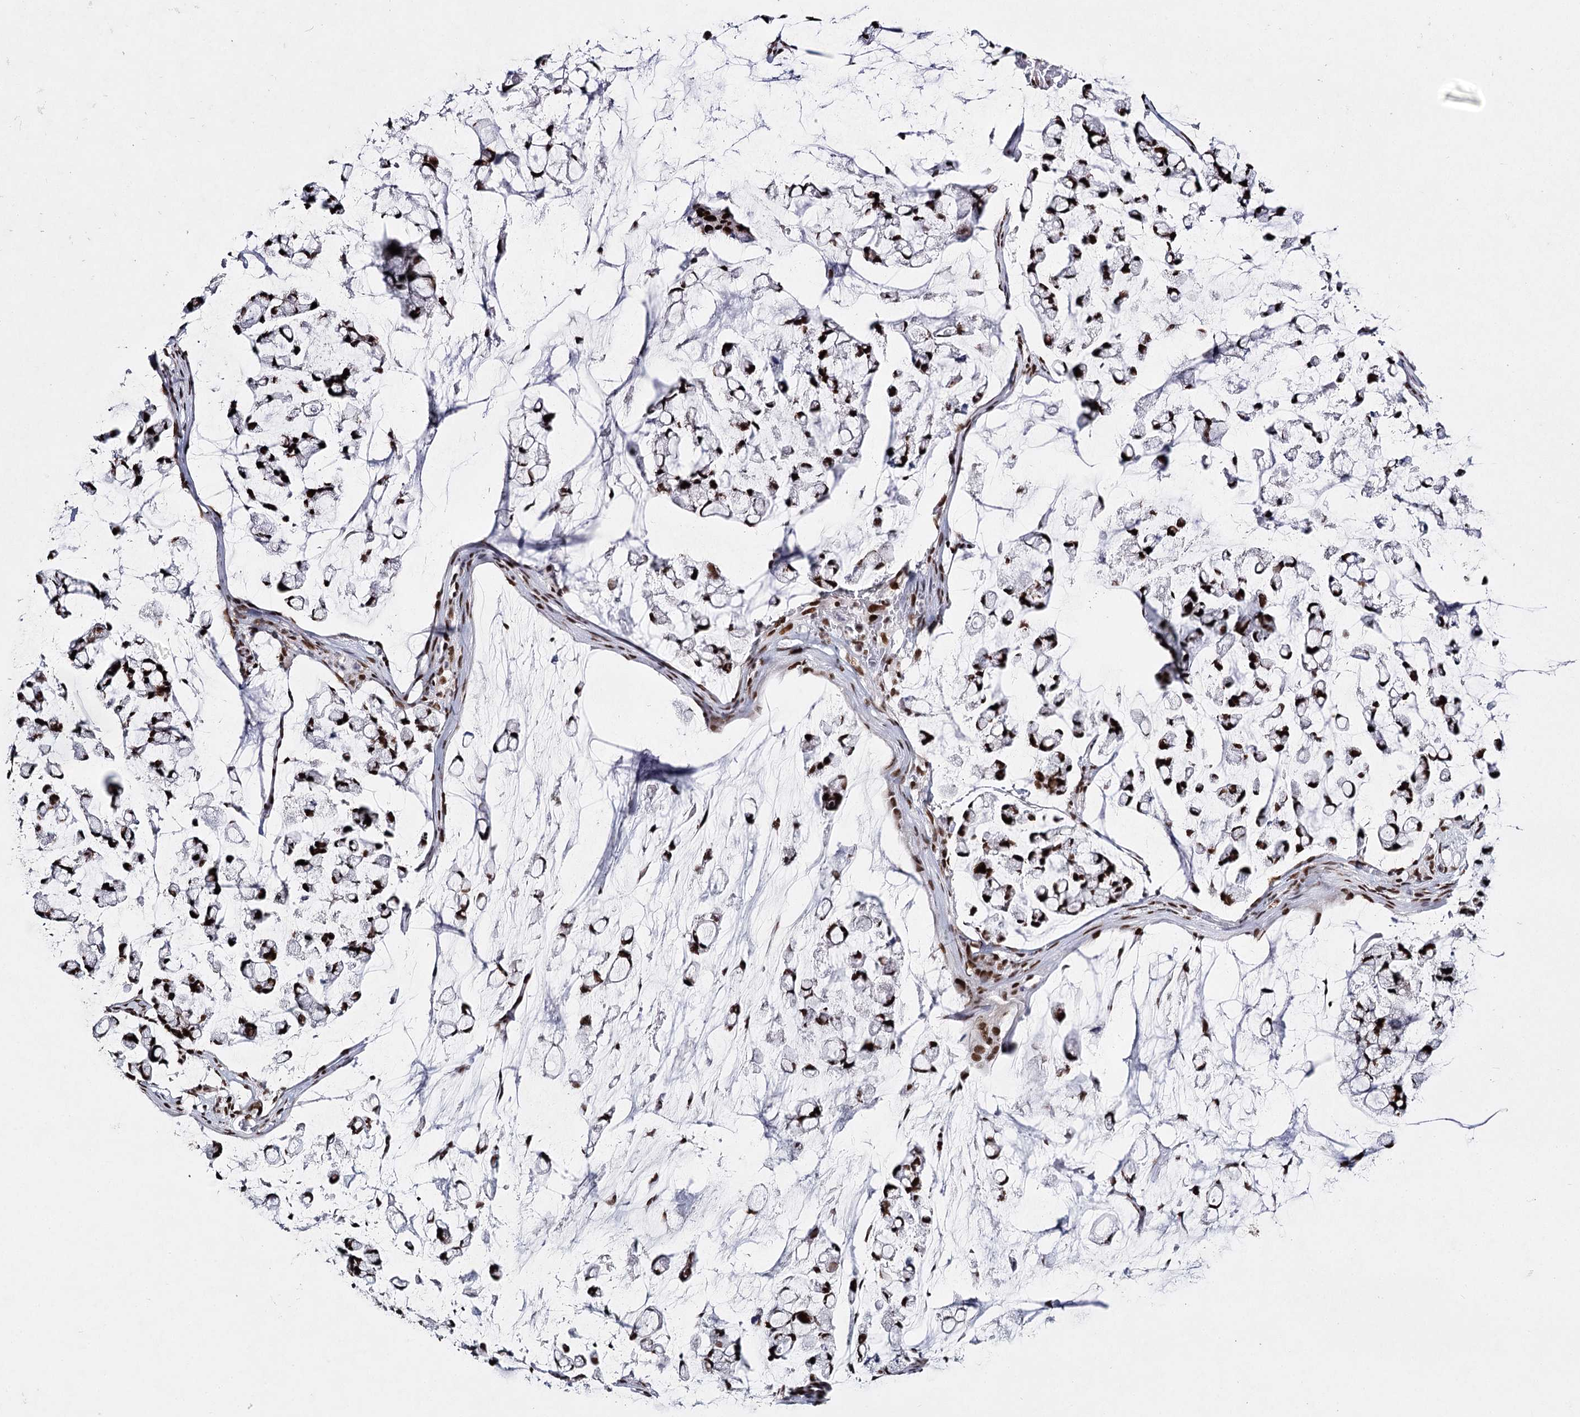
{"staining": {"intensity": "strong", "quantity": ">75%", "location": "nuclear"}, "tissue": "stomach cancer", "cell_type": "Tumor cells", "image_type": "cancer", "snomed": [{"axis": "morphology", "description": "Adenocarcinoma, NOS"}, {"axis": "topography", "description": "Stomach, lower"}], "caption": "Stomach cancer (adenocarcinoma) was stained to show a protein in brown. There is high levels of strong nuclear positivity in about >75% of tumor cells.", "gene": "SCAF8", "patient": {"sex": "male", "age": 67}}